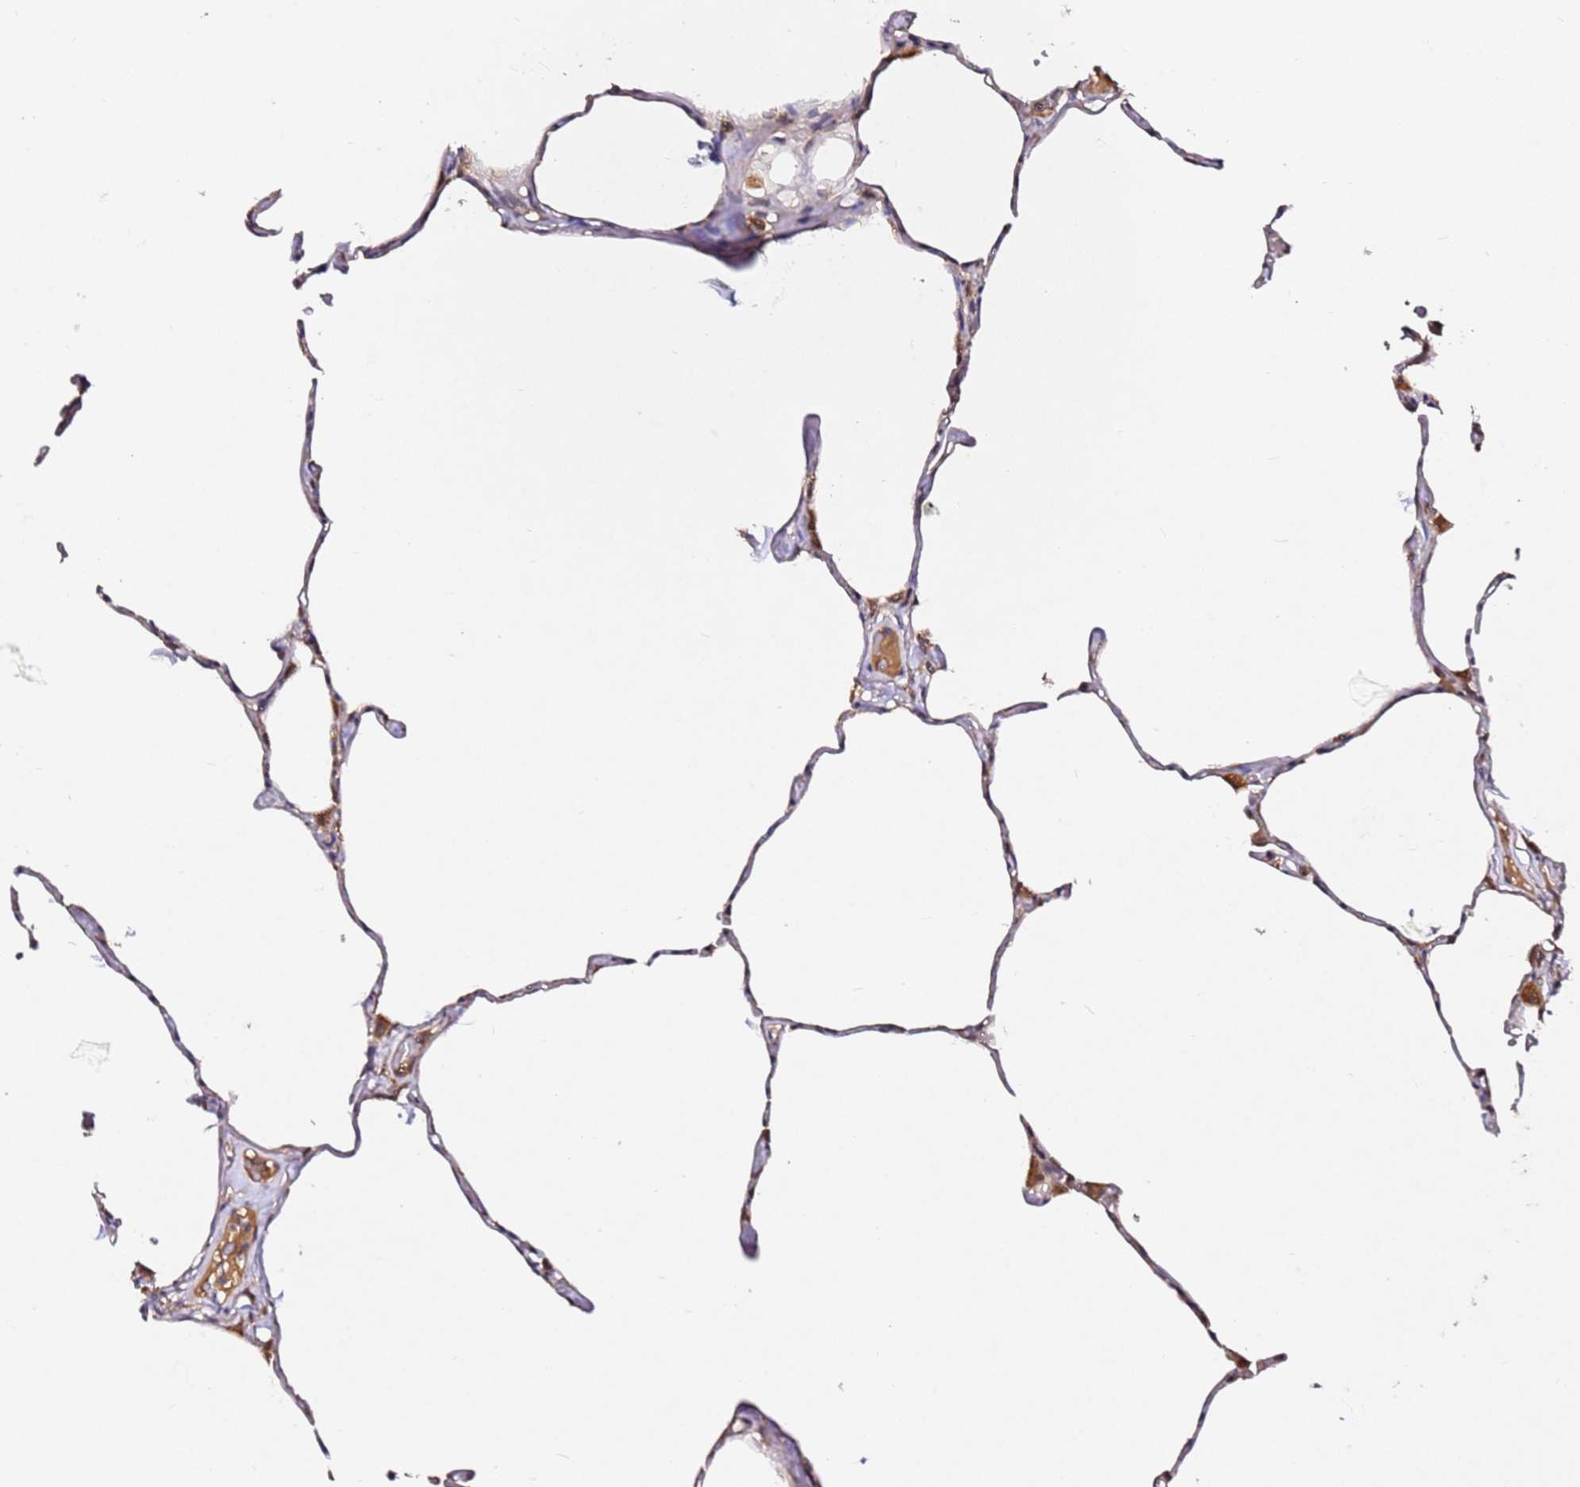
{"staining": {"intensity": "weak", "quantity": "25%-75%", "location": "cytoplasmic/membranous"}, "tissue": "lung", "cell_type": "Alveolar cells", "image_type": "normal", "snomed": [{"axis": "morphology", "description": "Normal tissue, NOS"}, {"axis": "topography", "description": "Lung"}], "caption": "This is an image of IHC staining of benign lung, which shows weak staining in the cytoplasmic/membranous of alveolar cells.", "gene": "ALG11", "patient": {"sex": "male", "age": 65}}